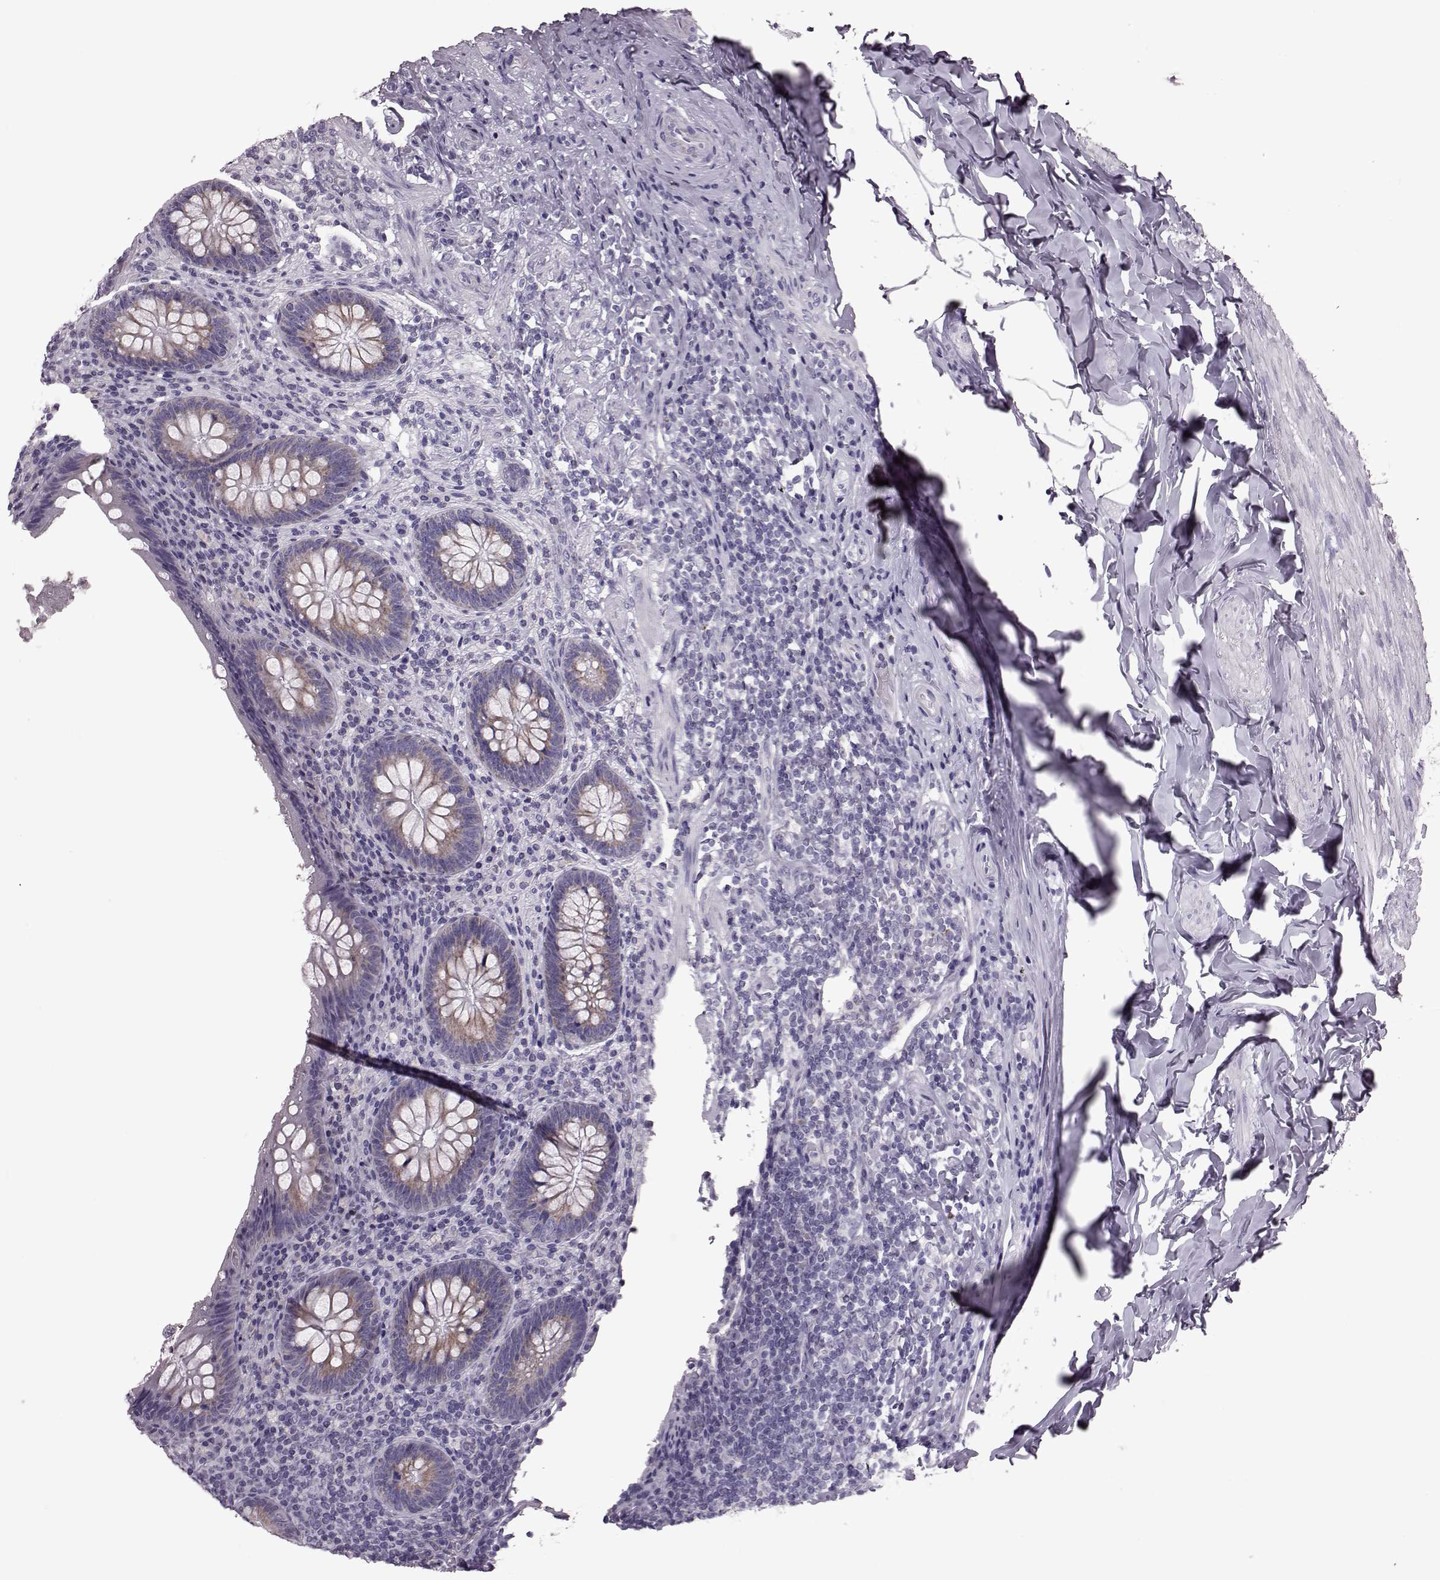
{"staining": {"intensity": "moderate", "quantity": ">75%", "location": "cytoplasmic/membranous"}, "tissue": "appendix", "cell_type": "Glandular cells", "image_type": "normal", "snomed": [{"axis": "morphology", "description": "Normal tissue, NOS"}, {"axis": "topography", "description": "Appendix"}], "caption": "This histopathology image reveals immunohistochemistry (IHC) staining of benign human appendix, with medium moderate cytoplasmic/membranous staining in approximately >75% of glandular cells.", "gene": "RIMS2", "patient": {"sex": "male", "age": 47}}